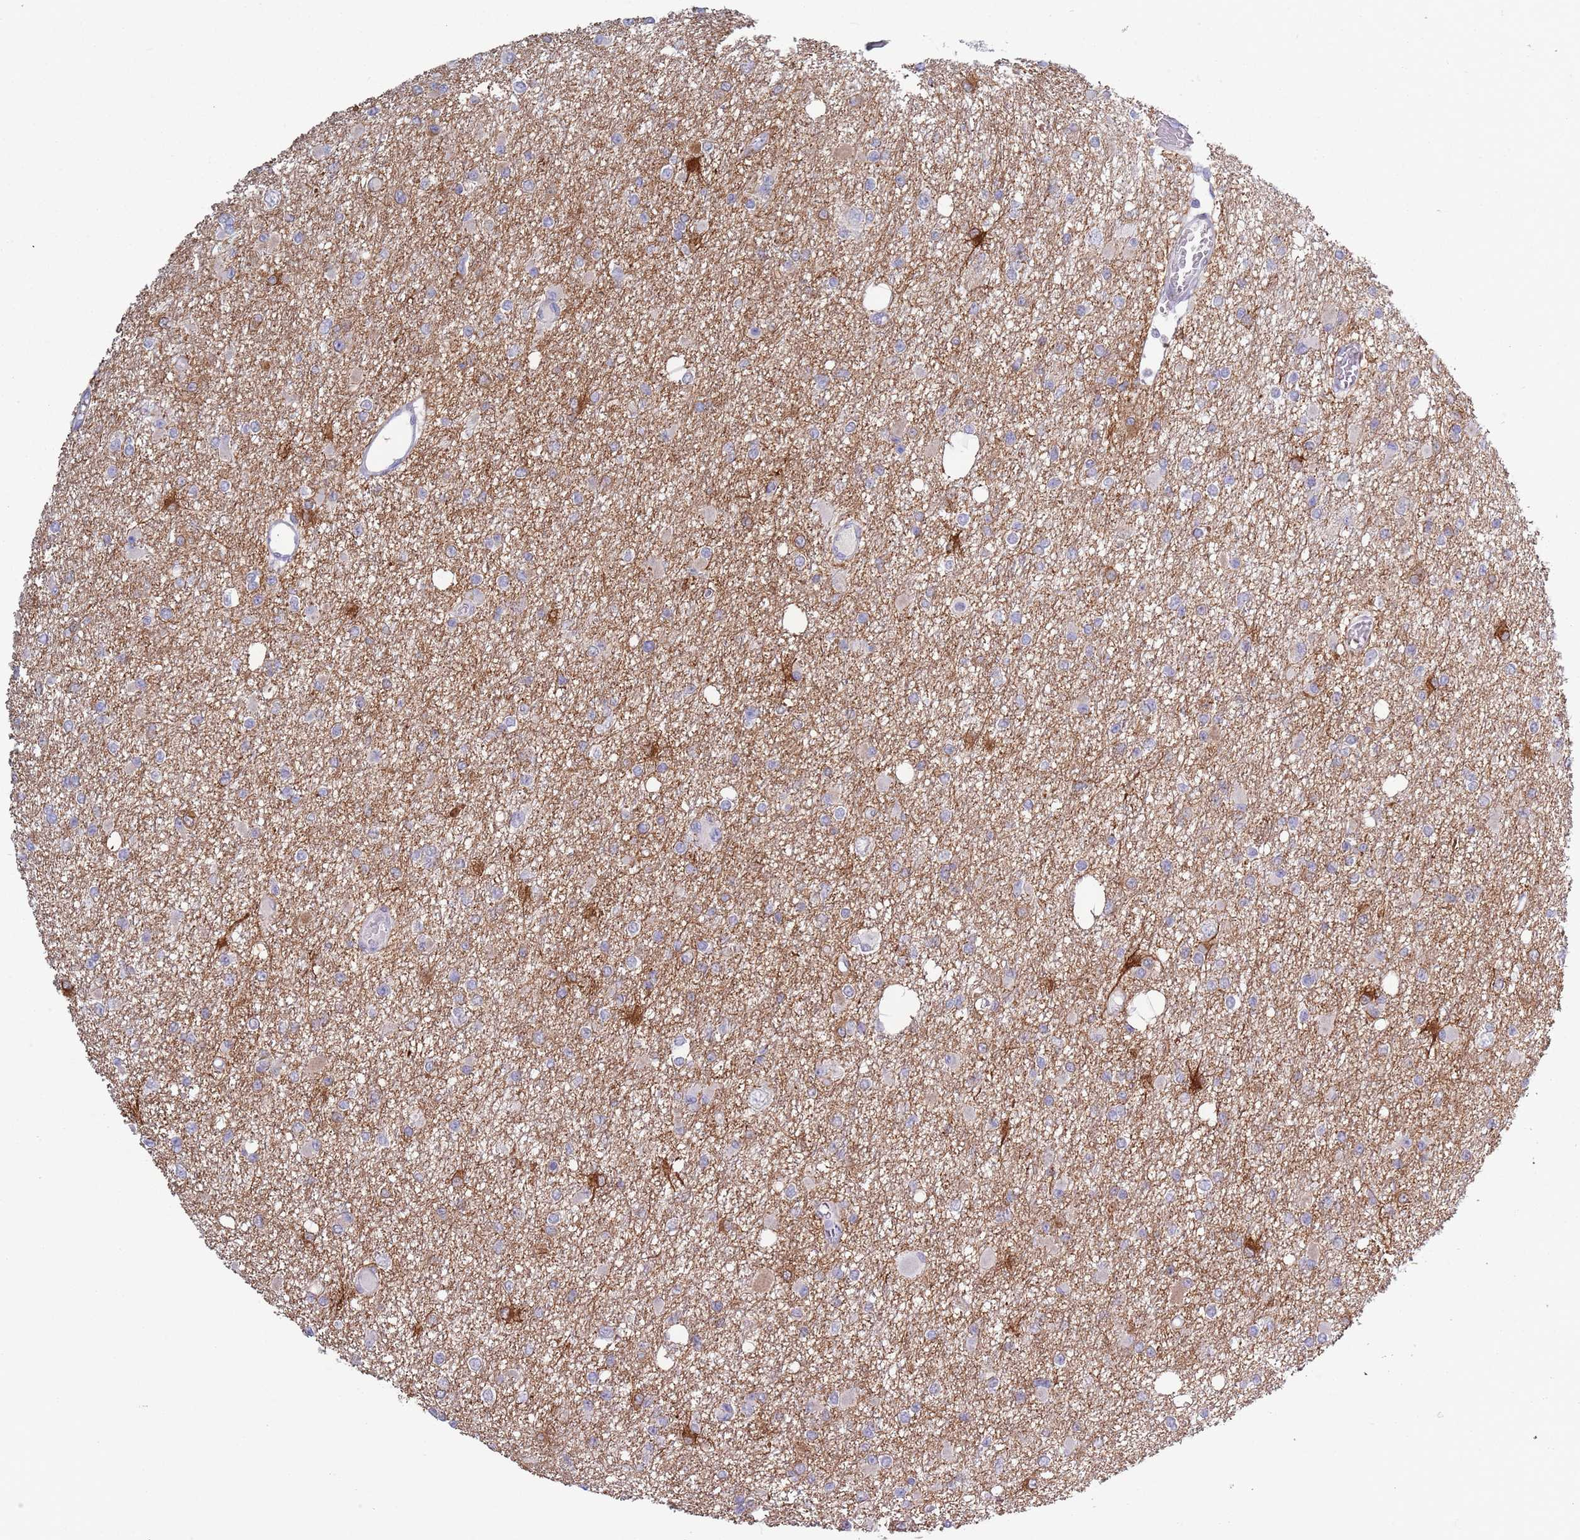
{"staining": {"intensity": "negative", "quantity": "none", "location": "none"}, "tissue": "glioma", "cell_type": "Tumor cells", "image_type": "cancer", "snomed": [{"axis": "morphology", "description": "Glioma, malignant, Low grade"}, {"axis": "topography", "description": "Brain"}], "caption": "This micrograph is of glioma stained with immunohistochemistry (IHC) to label a protein in brown with the nuclei are counter-stained blue. There is no staining in tumor cells. (Brightfield microscopy of DAB (3,3'-diaminobenzidine) immunohistochemistry at high magnification).", "gene": "ACSBG1", "patient": {"sex": "female", "age": 22}}